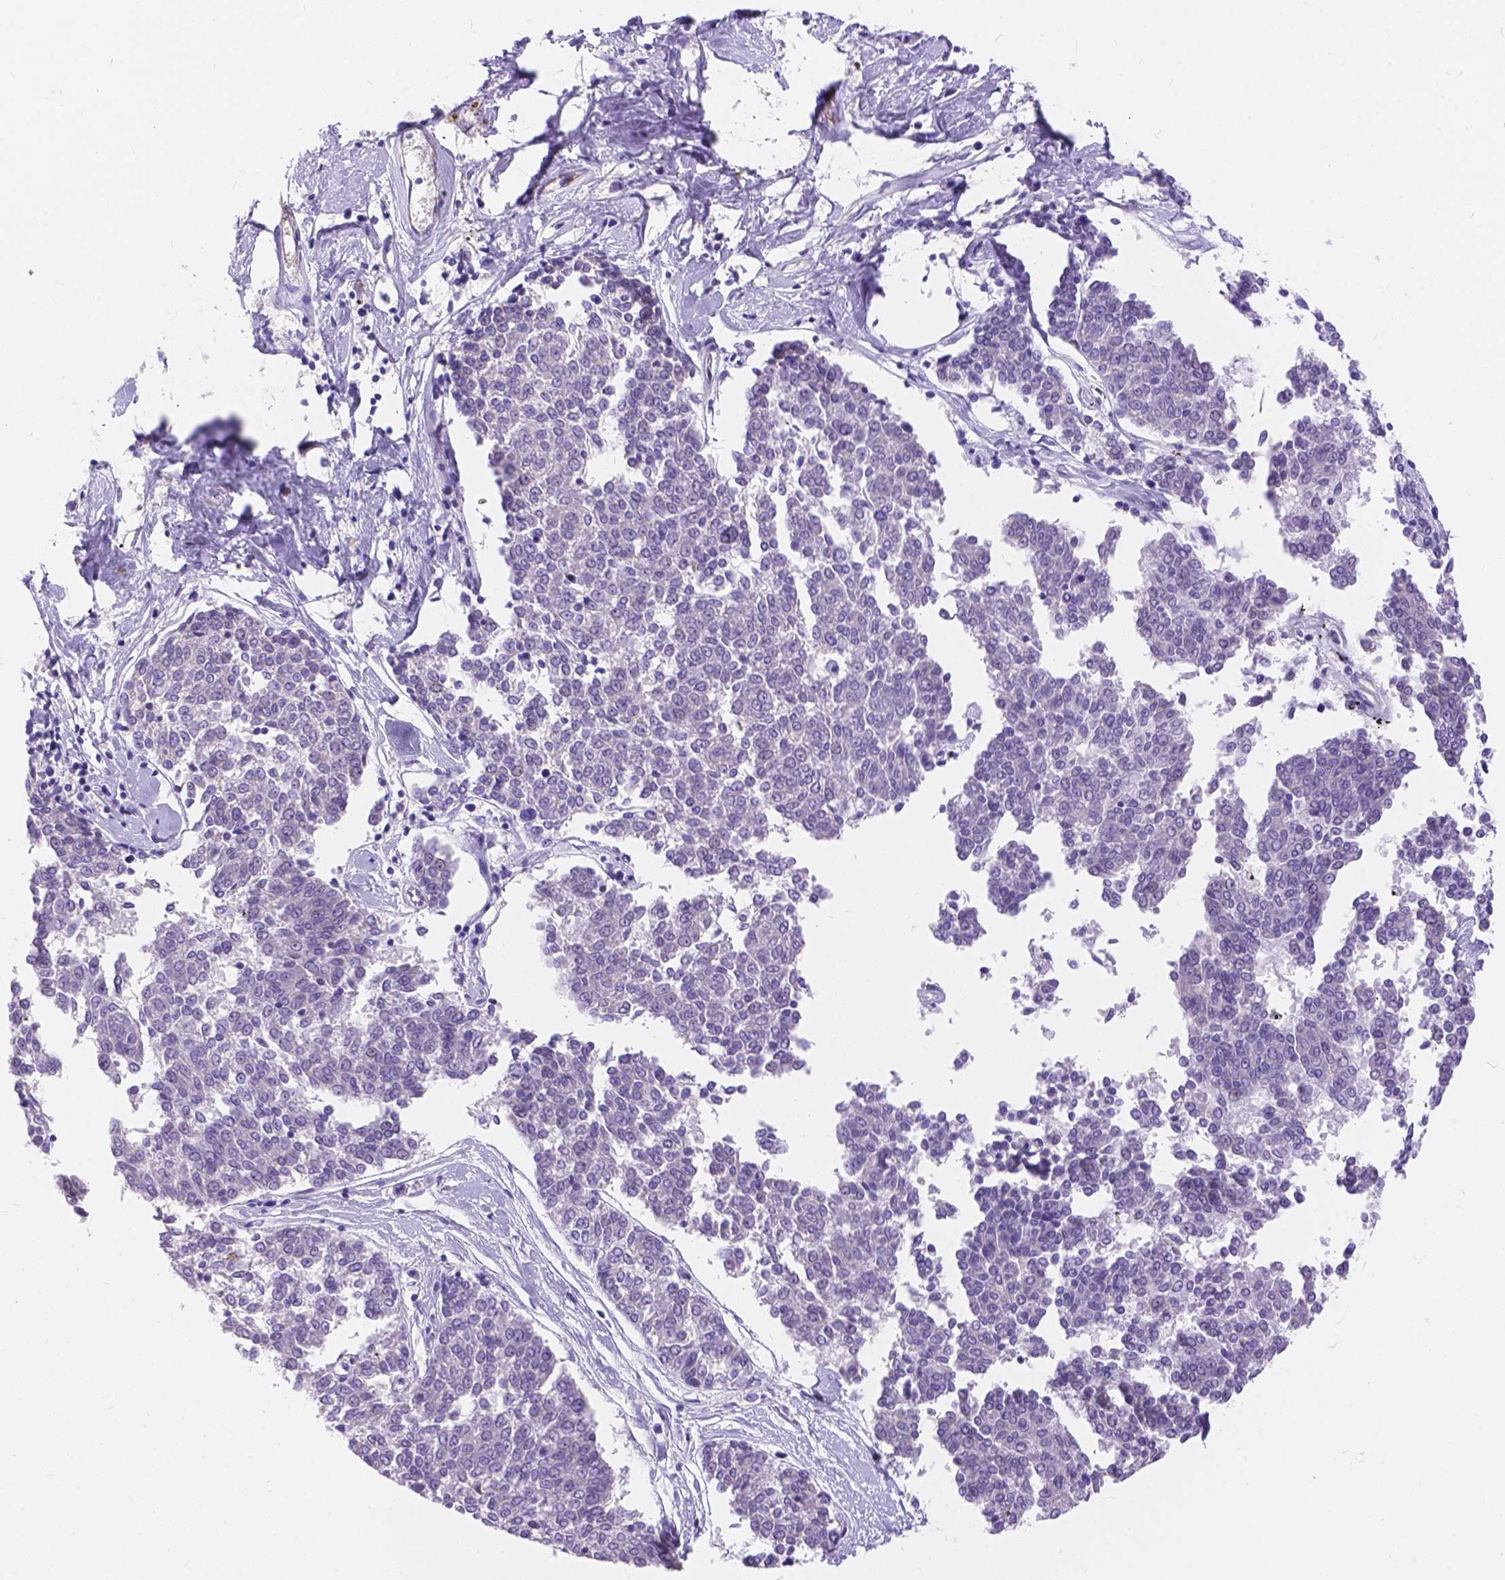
{"staining": {"intensity": "negative", "quantity": "none", "location": "none"}, "tissue": "melanoma", "cell_type": "Tumor cells", "image_type": "cancer", "snomed": [{"axis": "morphology", "description": "Malignant melanoma, NOS"}, {"axis": "topography", "description": "Skin"}], "caption": "A photomicrograph of human melanoma is negative for staining in tumor cells.", "gene": "DLEC1", "patient": {"sex": "female", "age": 72}}